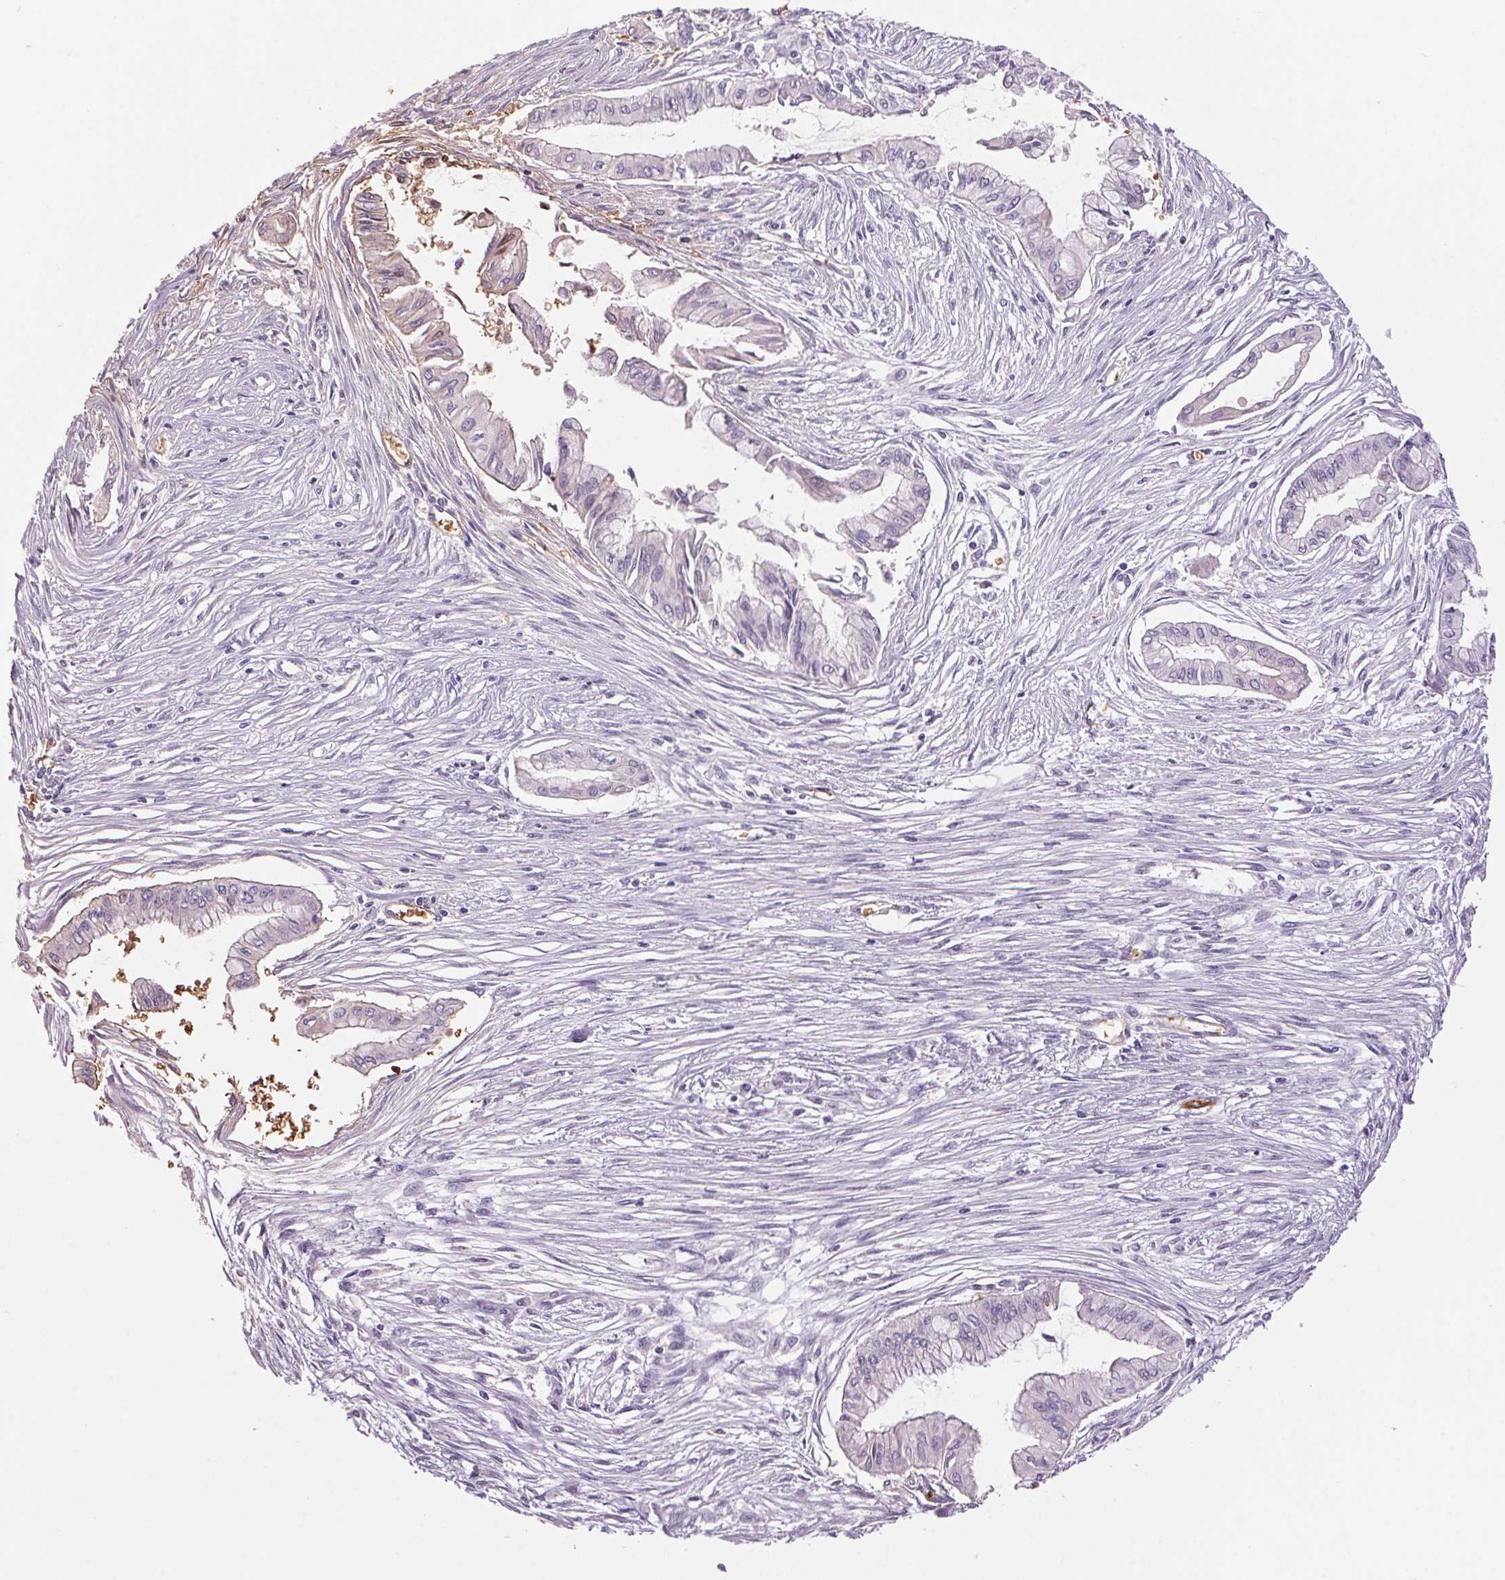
{"staining": {"intensity": "negative", "quantity": "none", "location": "none"}, "tissue": "pancreatic cancer", "cell_type": "Tumor cells", "image_type": "cancer", "snomed": [{"axis": "morphology", "description": "Adenocarcinoma, NOS"}, {"axis": "topography", "description": "Pancreas"}], "caption": "Tumor cells are negative for protein expression in human pancreatic adenocarcinoma.", "gene": "HBQ1", "patient": {"sex": "female", "age": 68}}